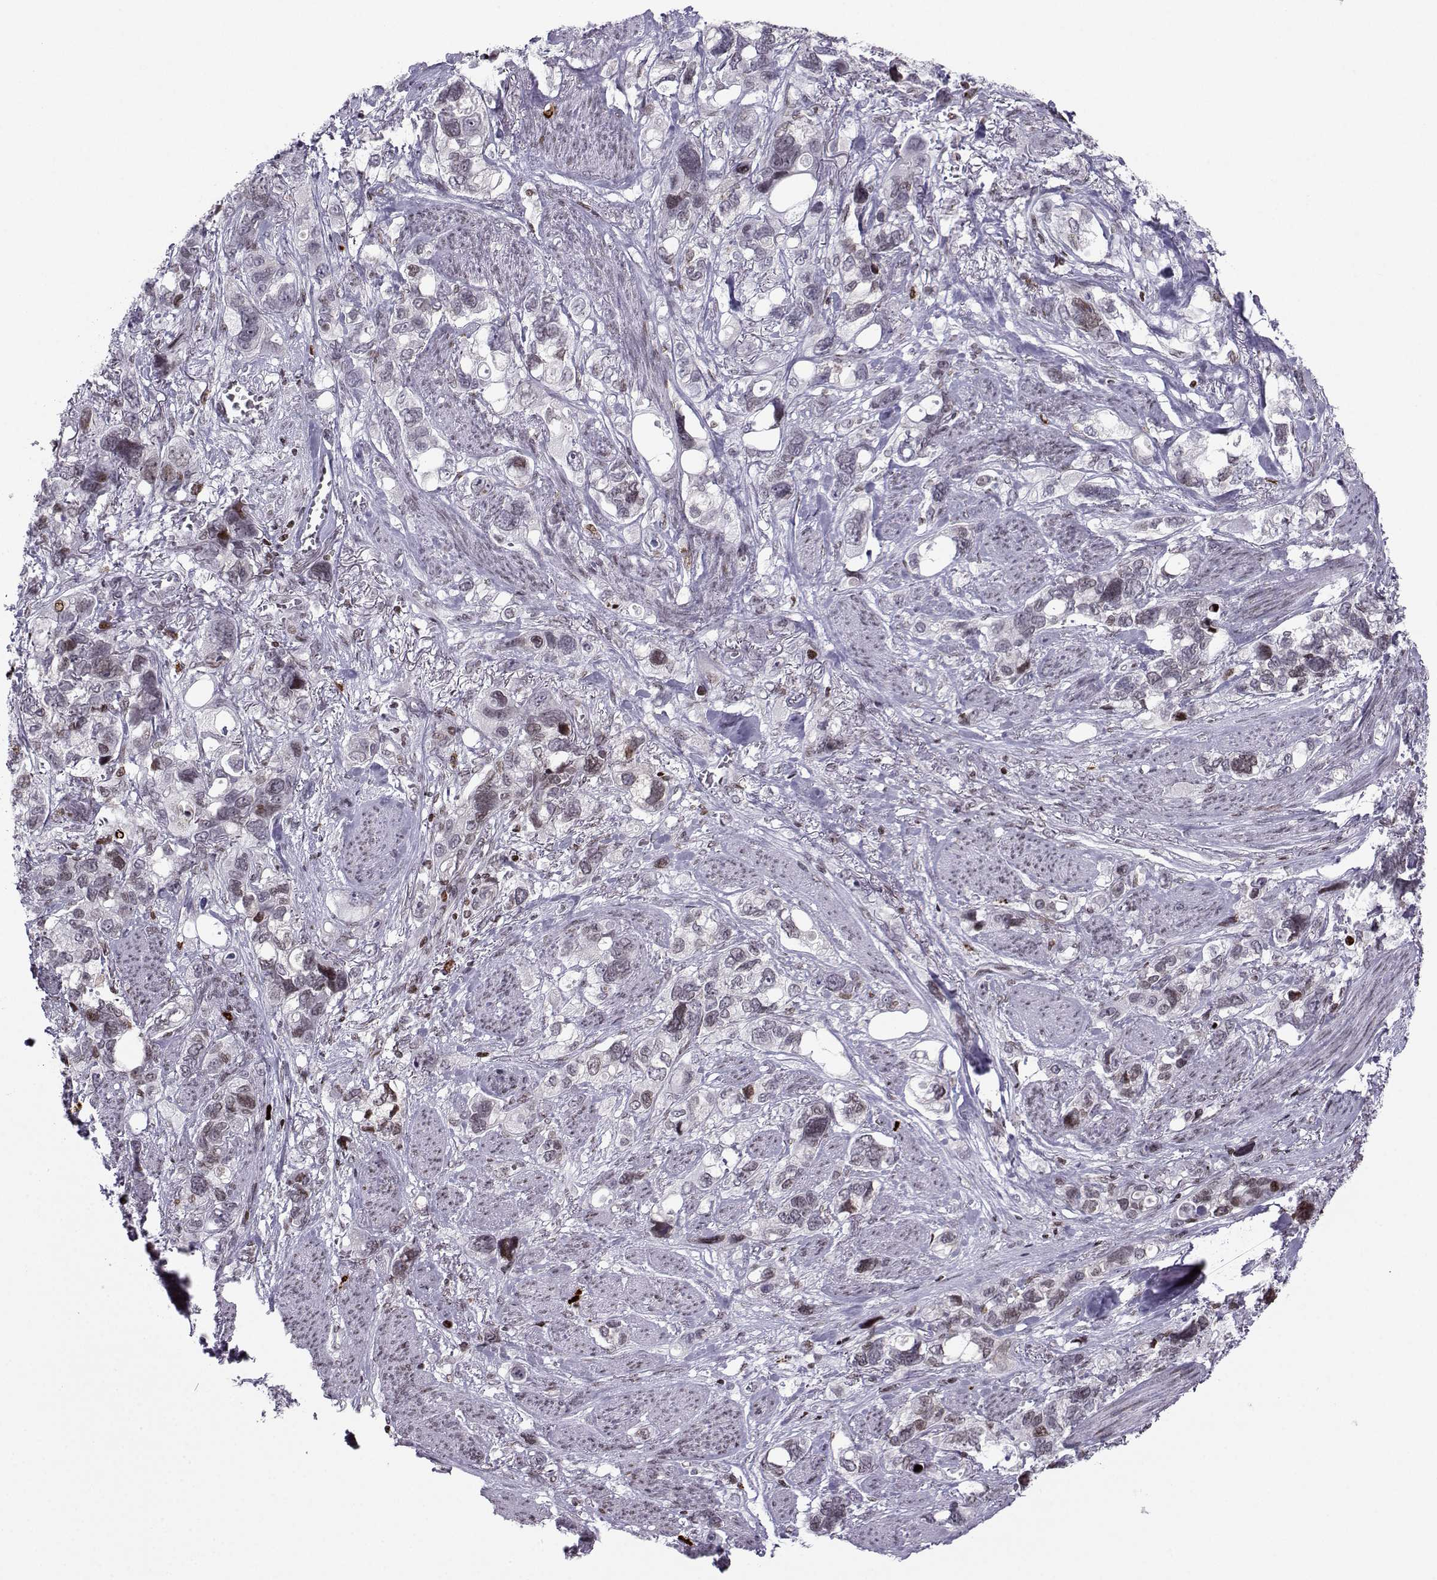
{"staining": {"intensity": "strong", "quantity": "<25%", "location": "nuclear"}, "tissue": "stomach cancer", "cell_type": "Tumor cells", "image_type": "cancer", "snomed": [{"axis": "morphology", "description": "Adenocarcinoma, NOS"}, {"axis": "topography", "description": "Stomach, upper"}], "caption": "This photomicrograph reveals immunohistochemistry (IHC) staining of human stomach cancer, with medium strong nuclear expression in approximately <25% of tumor cells.", "gene": "ZNF19", "patient": {"sex": "female", "age": 81}}